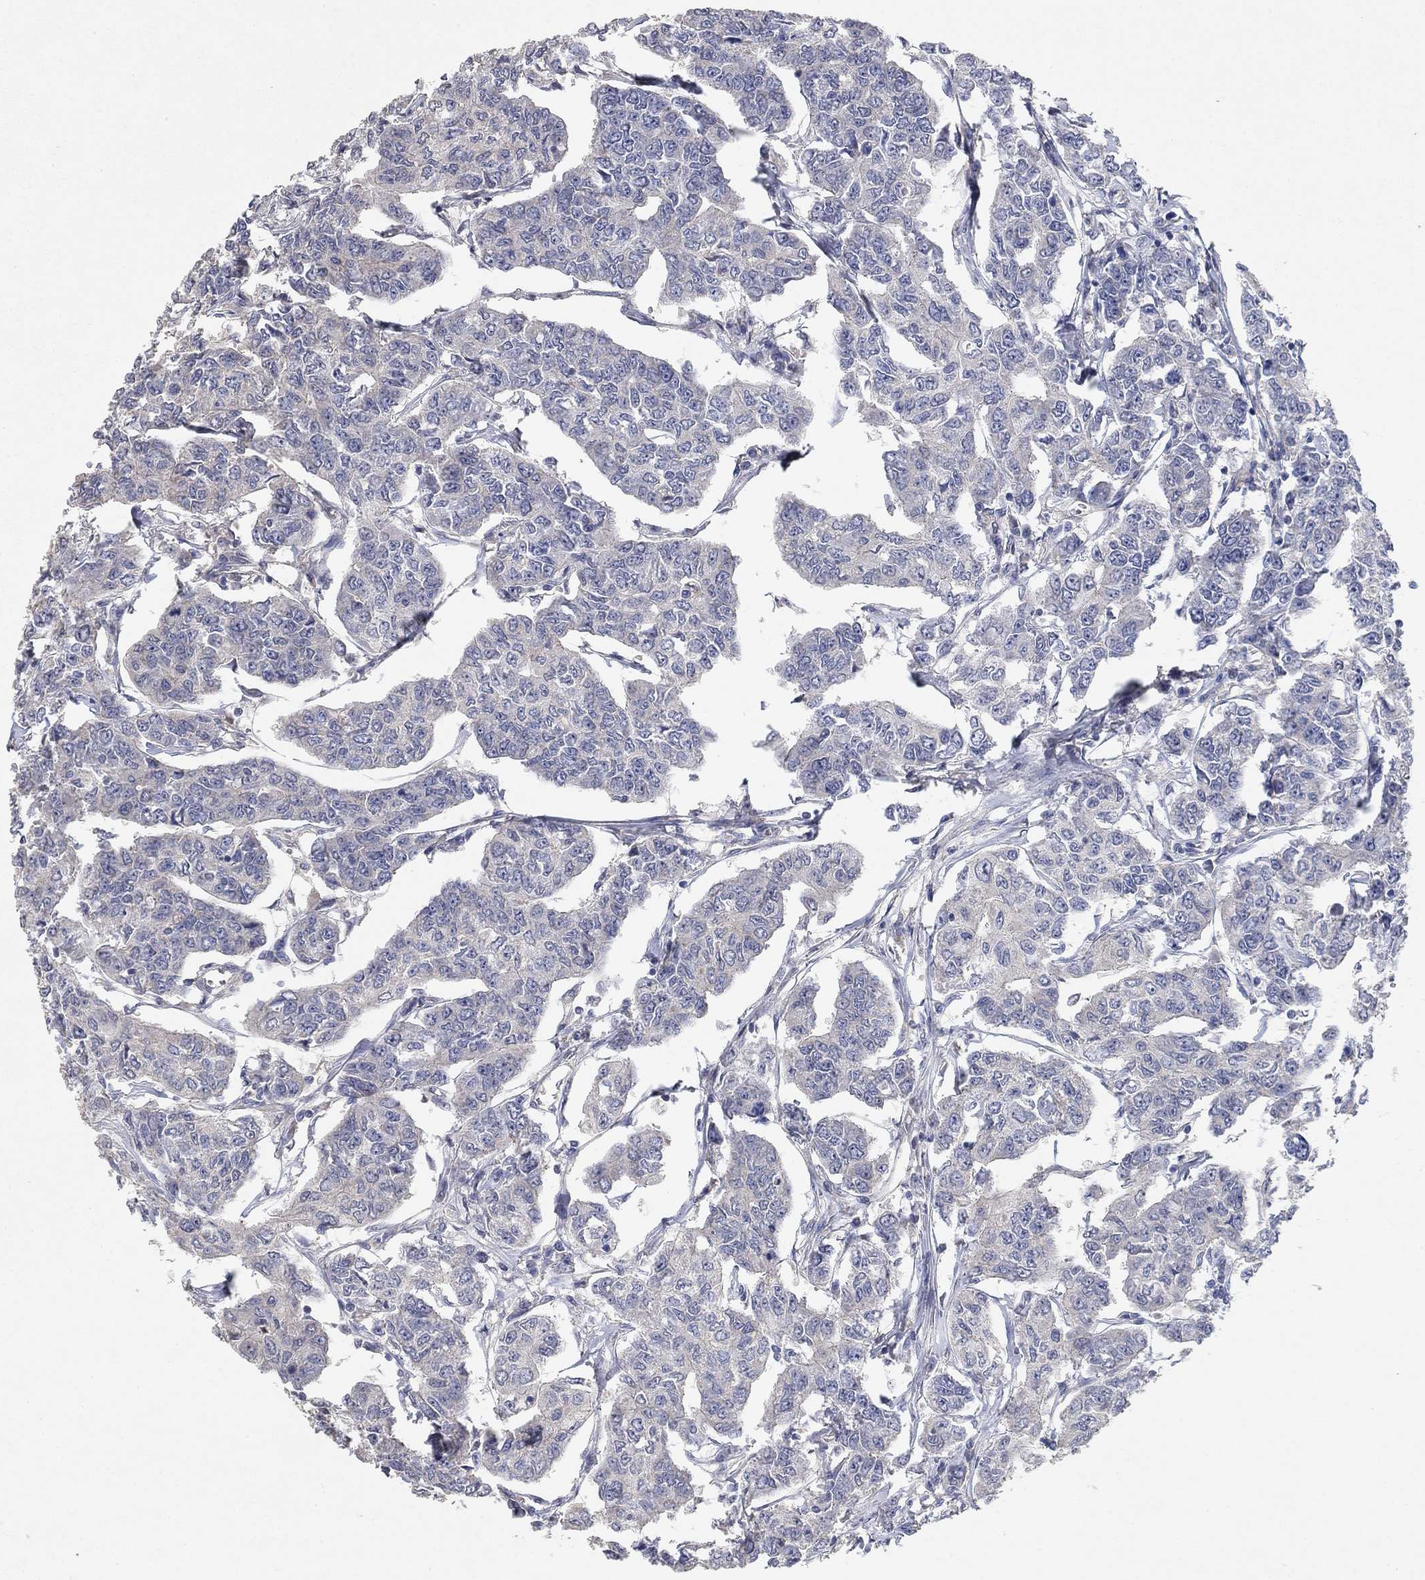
{"staining": {"intensity": "negative", "quantity": "none", "location": "none"}, "tissue": "breast cancer", "cell_type": "Tumor cells", "image_type": "cancer", "snomed": [{"axis": "morphology", "description": "Duct carcinoma"}, {"axis": "topography", "description": "Breast"}], "caption": "DAB (3,3'-diaminobenzidine) immunohistochemical staining of human breast cancer (infiltrating ductal carcinoma) exhibits no significant expression in tumor cells.", "gene": "MCUR1", "patient": {"sex": "female", "age": 88}}